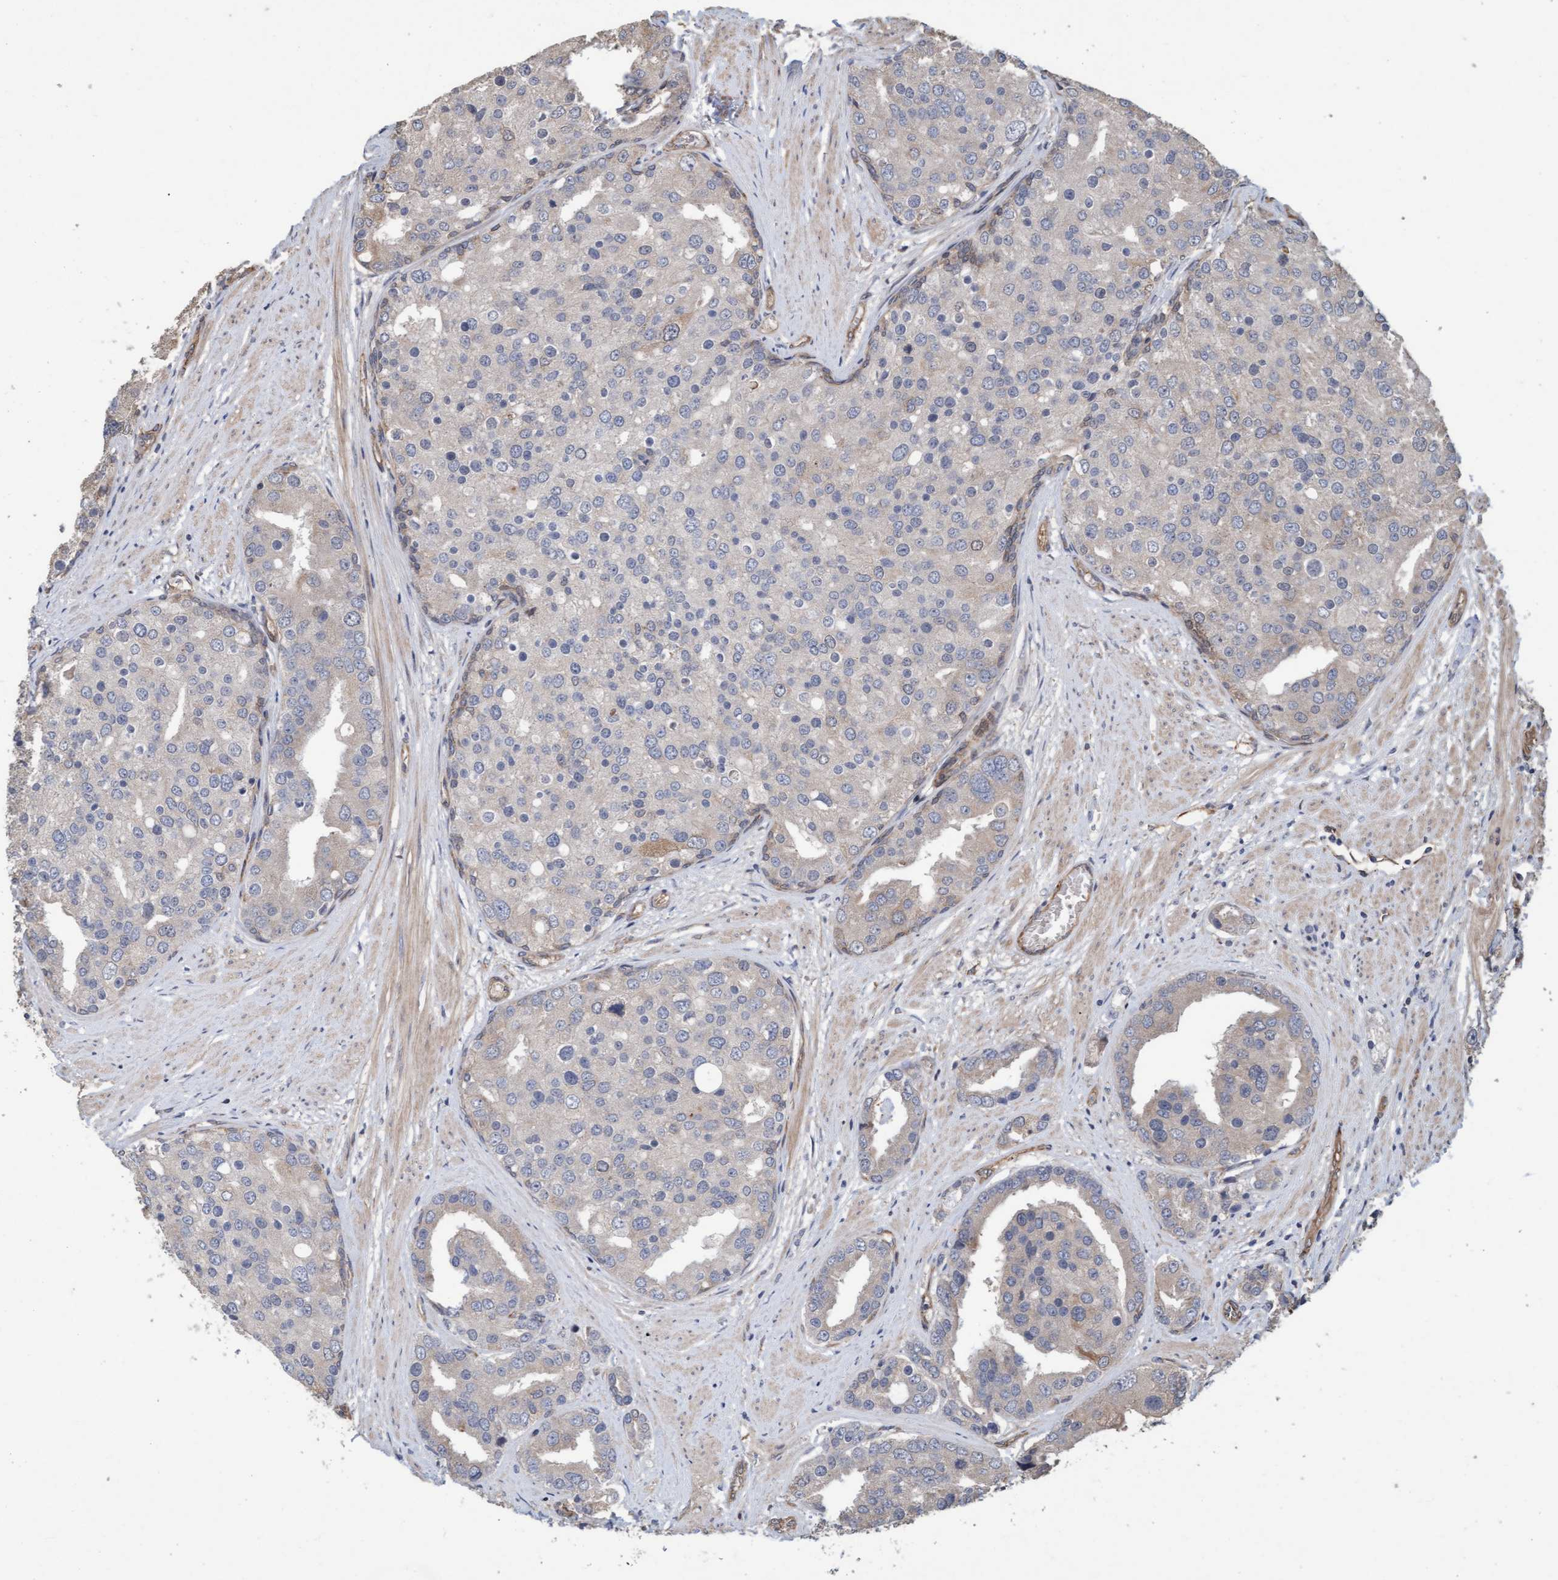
{"staining": {"intensity": "moderate", "quantity": "<25%", "location": "cytoplasmic/membranous"}, "tissue": "prostate cancer", "cell_type": "Tumor cells", "image_type": "cancer", "snomed": [{"axis": "morphology", "description": "Adenocarcinoma, High grade"}, {"axis": "topography", "description": "Prostate"}], "caption": "Immunohistochemistry (IHC) (DAB (3,3'-diaminobenzidine)) staining of prostate cancer (high-grade adenocarcinoma) displays moderate cytoplasmic/membranous protein expression in about <25% of tumor cells.", "gene": "CDC42EP4", "patient": {"sex": "male", "age": 50}}